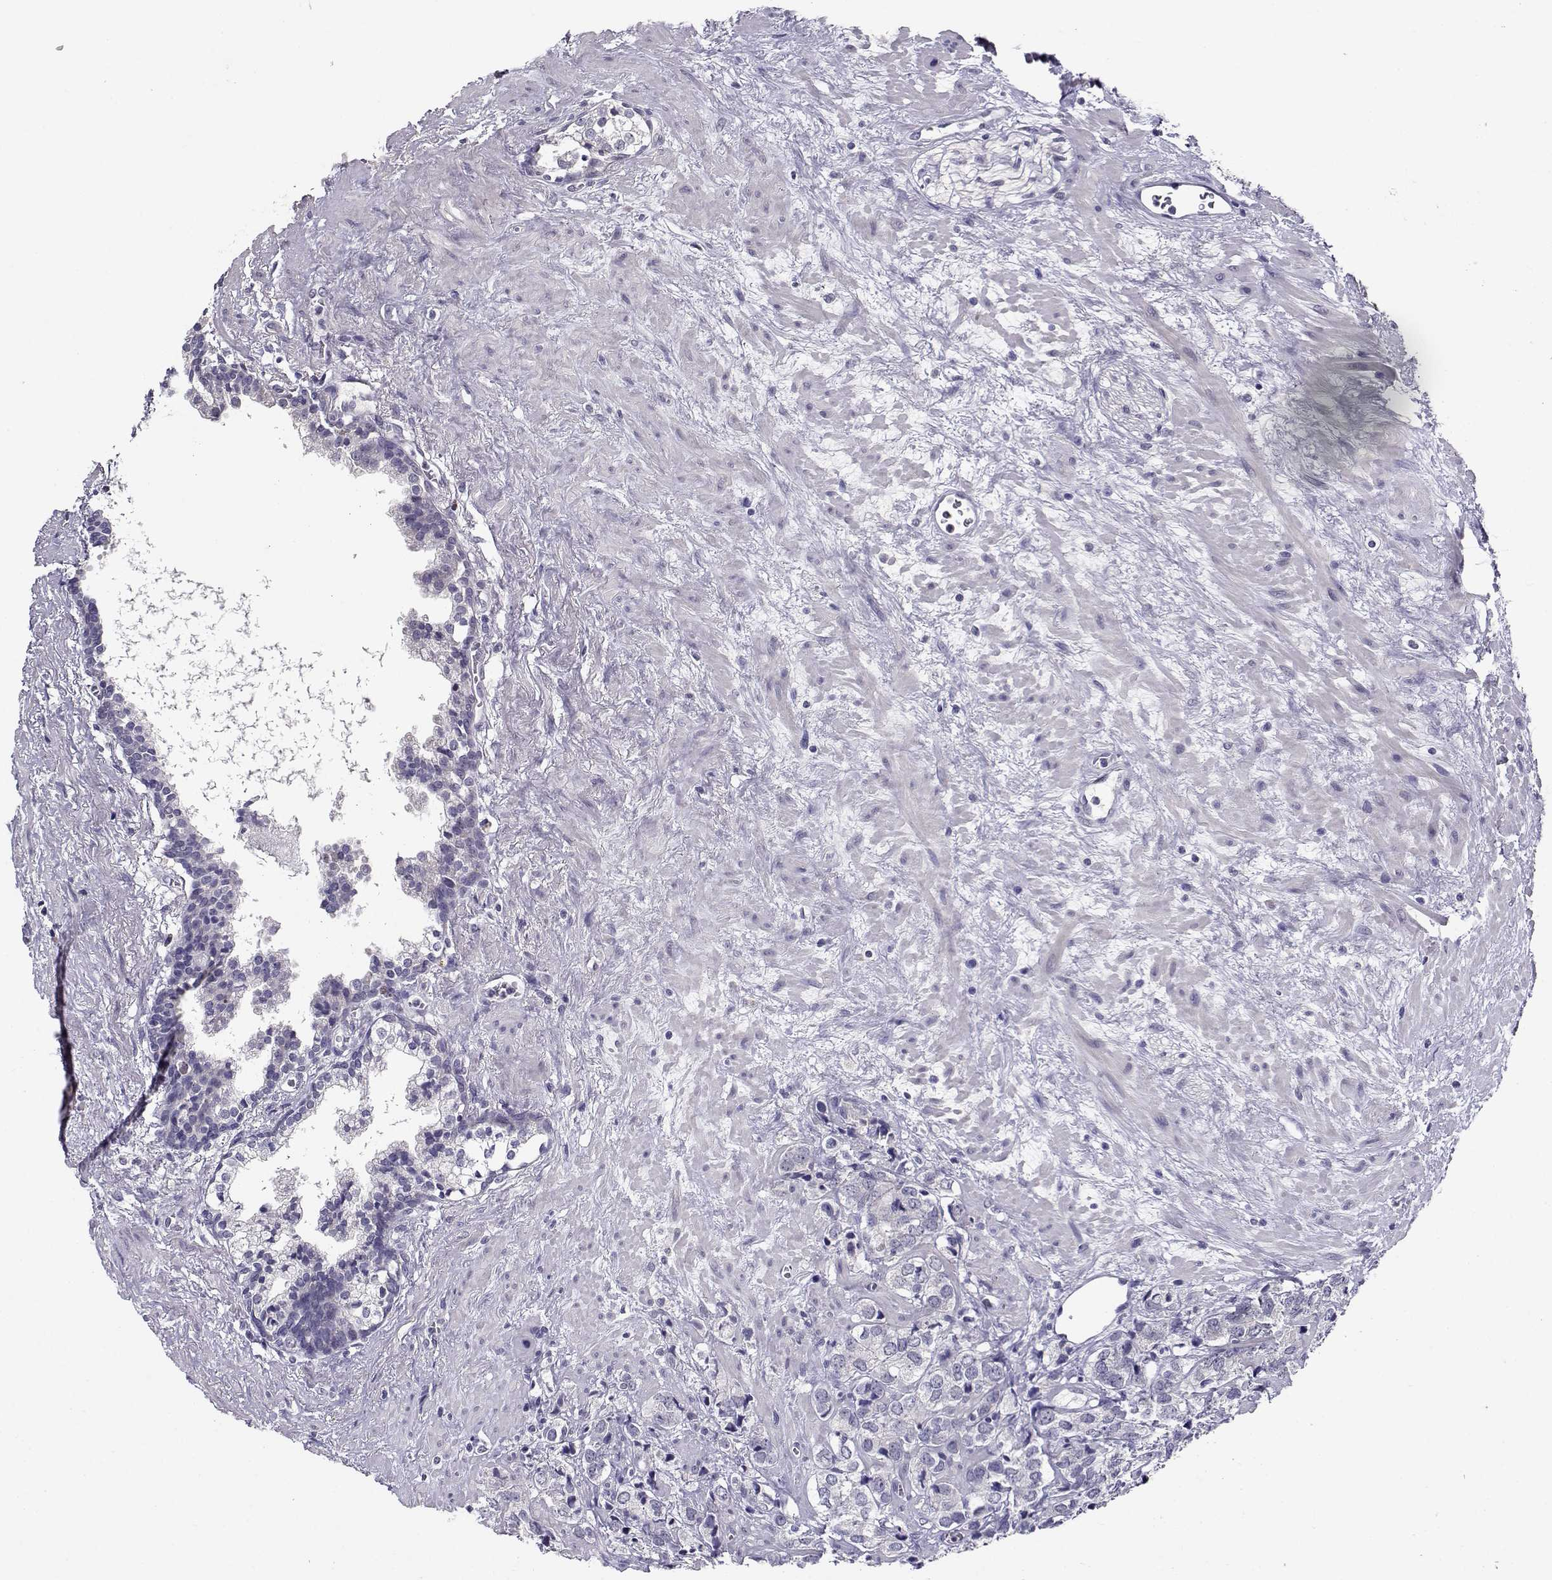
{"staining": {"intensity": "negative", "quantity": "none", "location": "none"}, "tissue": "prostate cancer", "cell_type": "Tumor cells", "image_type": "cancer", "snomed": [{"axis": "morphology", "description": "Adenocarcinoma, NOS"}, {"axis": "topography", "description": "Prostate and seminal vesicle, NOS"}], "caption": "This is an immunohistochemistry photomicrograph of prostate cancer. There is no expression in tumor cells.", "gene": "RHOXF2", "patient": {"sex": "male", "age": 63}}